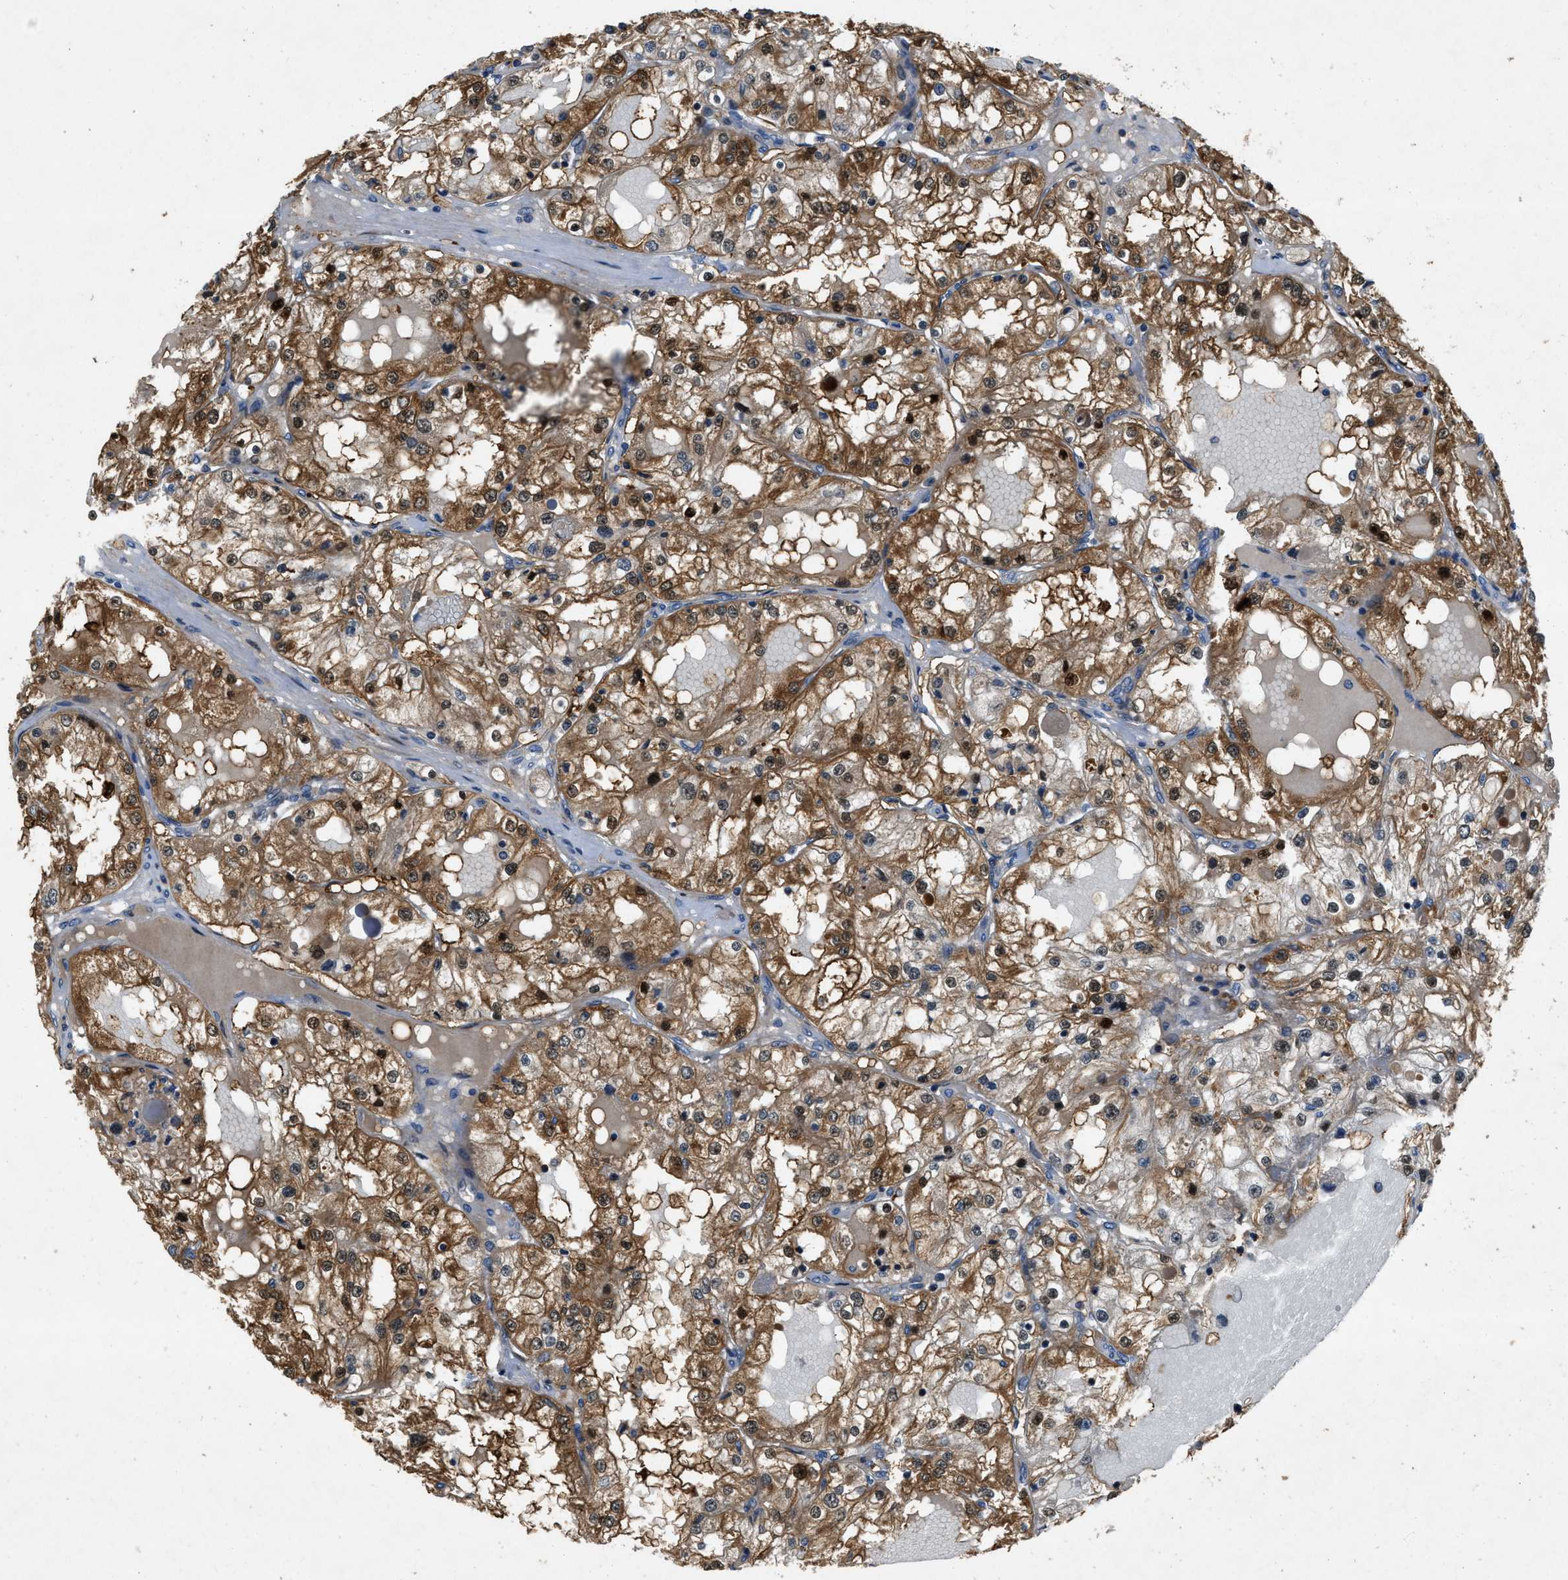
{"staining": {"intensity": "moderate", "quantity": ">75%", "location": "cytoplasmic/membranous,nuclear"}, "tissue": "renal cancer", "cell_type": "Tumor cells", "image_type": "cancer", "snomed": [{"axis": "morphology", "description": "Adenocarcinoma, NOS"}, {"axis": "topography", "description": "Kidney"}], "caption": "Renal cancer (adenocarcinoma) stained for a protein displays moderate cytoplasmic/membranous and nuclear positivity in tumor cells.", "gene": "GPR31", "patient": {"sex": "male", "age": 68}}